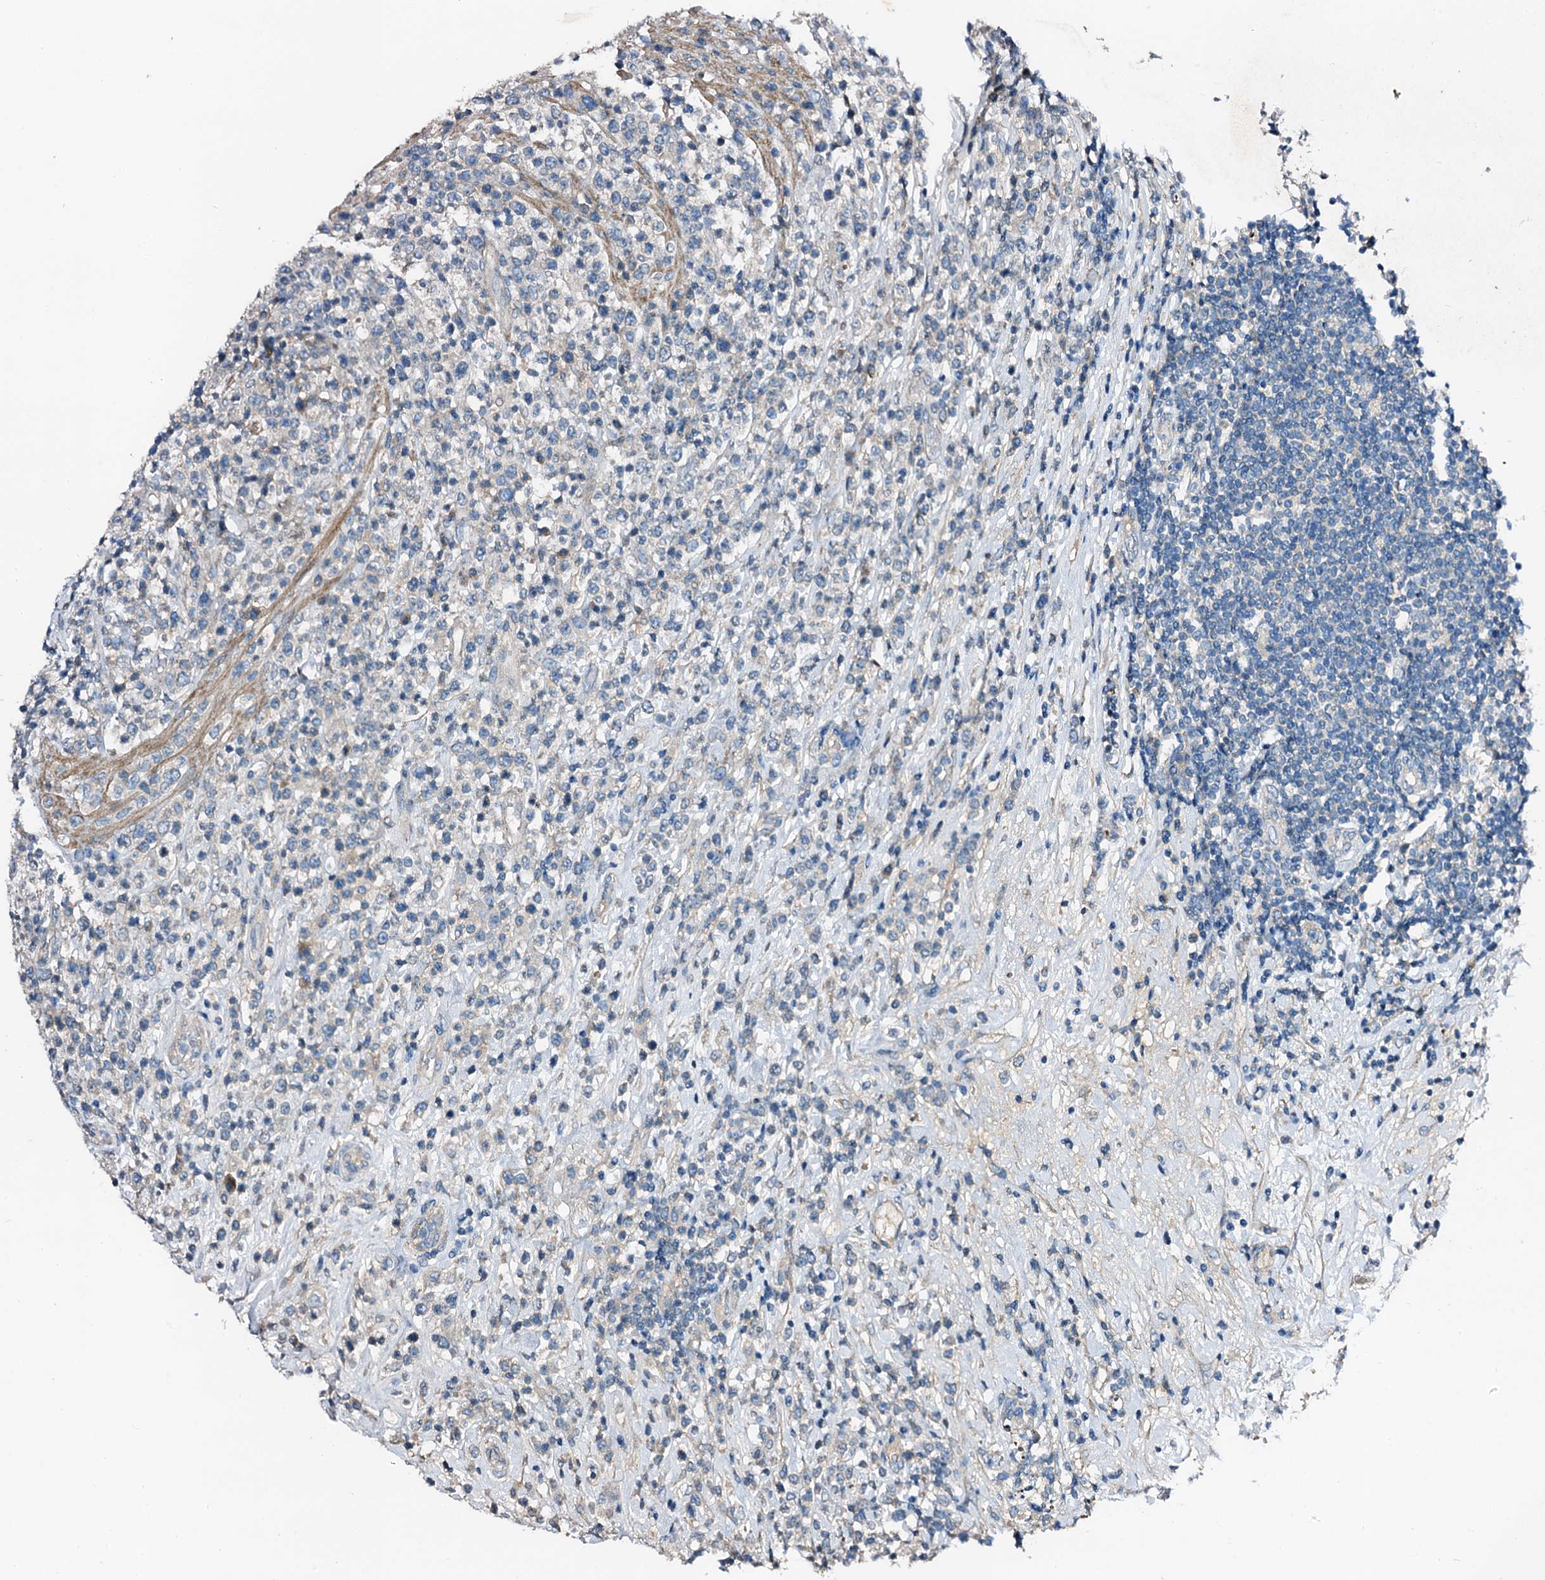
{"staining": {"intensity": "negative", "quantity": "none", "location": "none"}, "tissue": "lymphoma", "cell_type": "Tumor cells", "image_type": "cancer", "snomed": [{"axis": "morphology", "description": "Malignant lymphoma, non-Hodgkin's type, High grade"}, {"axis": "topography", "description": "Colon"}], "caption": "Immunohistochemistry of high-grade malignant lymphoma, non-Hodgkin's type reveals no expression in tumor cells.", "gene": "FIBIN", "patient": {"sex": "female", "age": 53}}